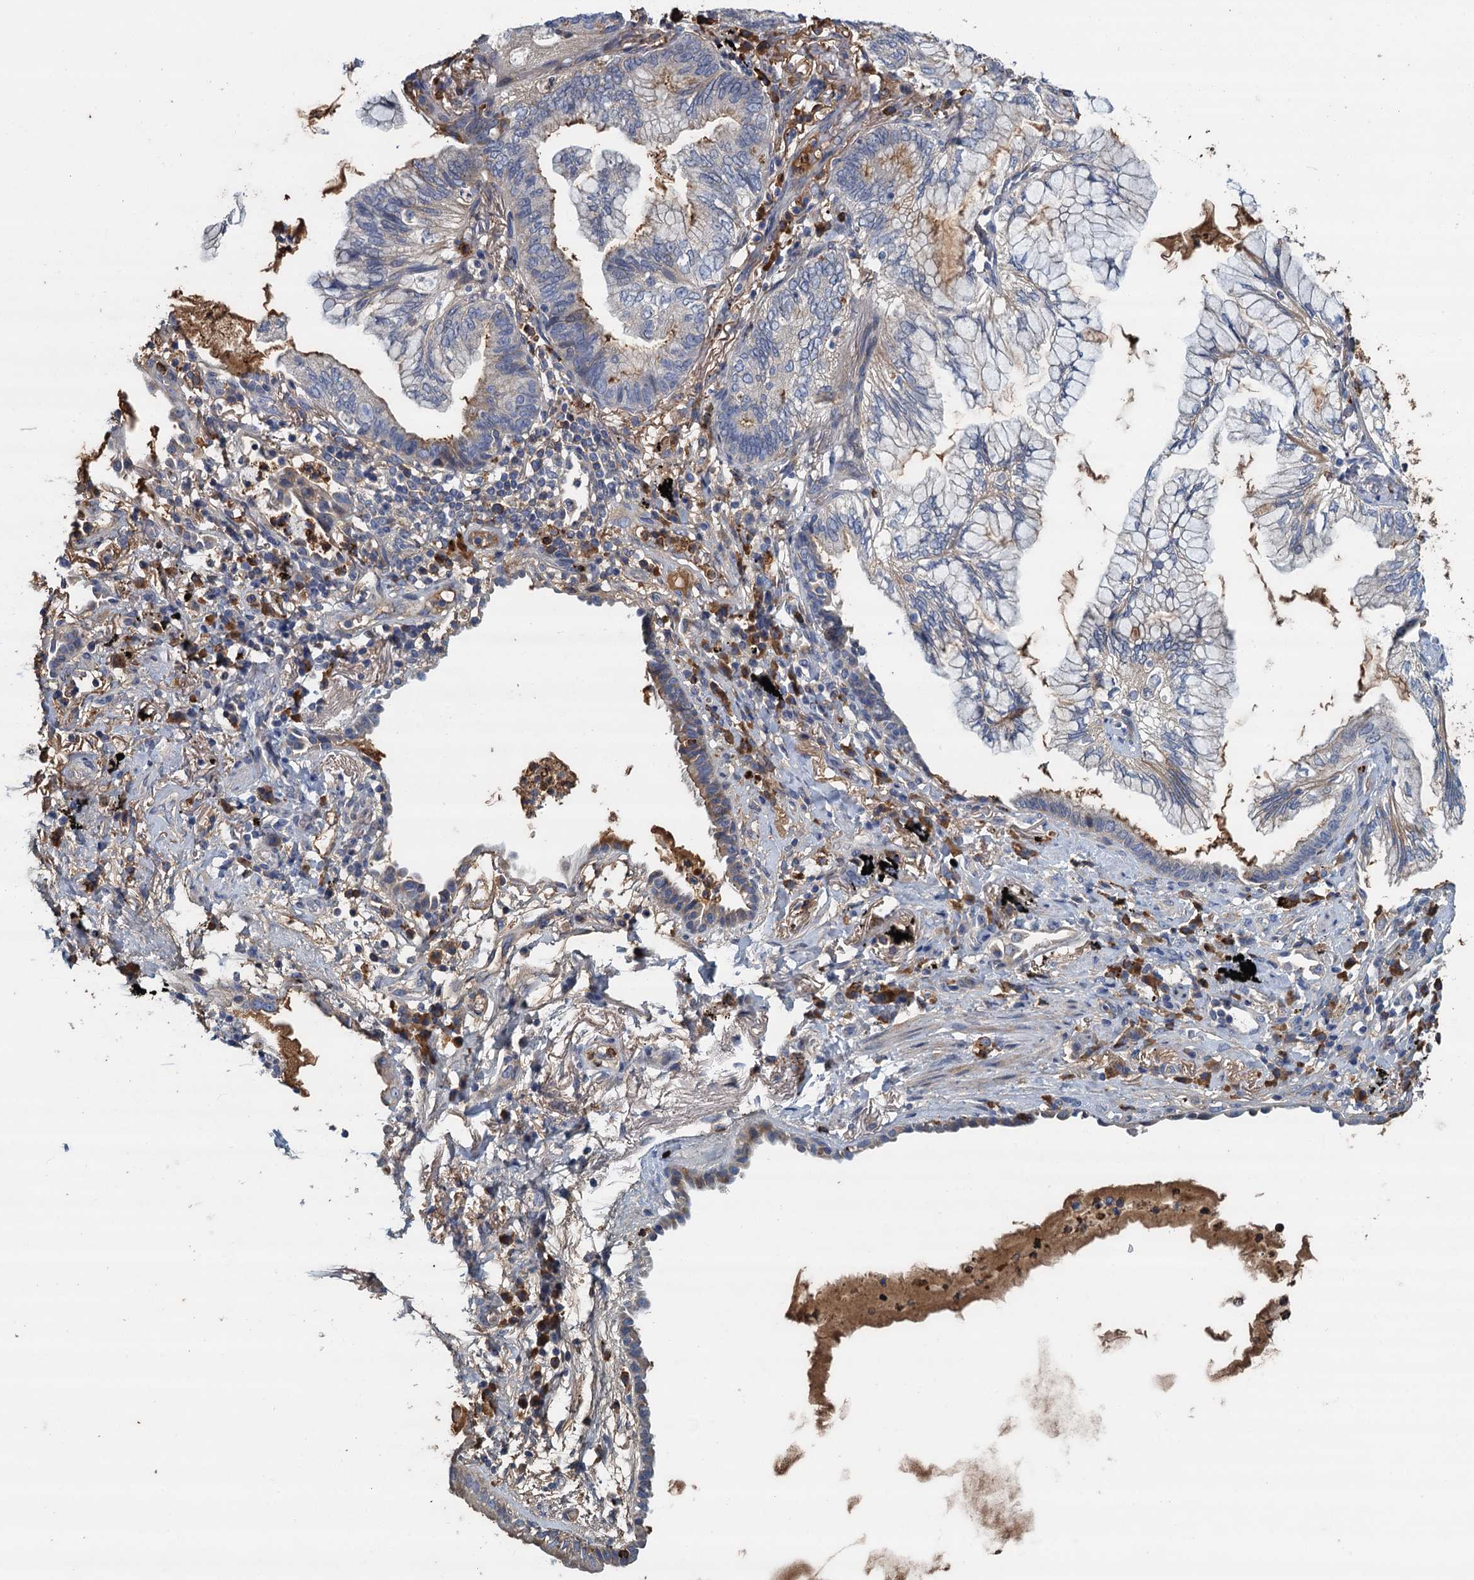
{"staining": {"intensity": "negative", "quantity": "none", "location": "none"}, "tissue": "lung cancer", "cell_type": "Tumor cells", "image_type": "cancer", "snomed": [{"axis": "morphology", "description": "Adenocarcinoma, NOS"}, {"axis": "topography", "description": "Lung"}], "caption": "Lung adenocarcinoma stained for a protein using IHC shows no positivity tumor cells.", "gene": "TPCN1", "patient": {"sex": "female", "age": 70}}